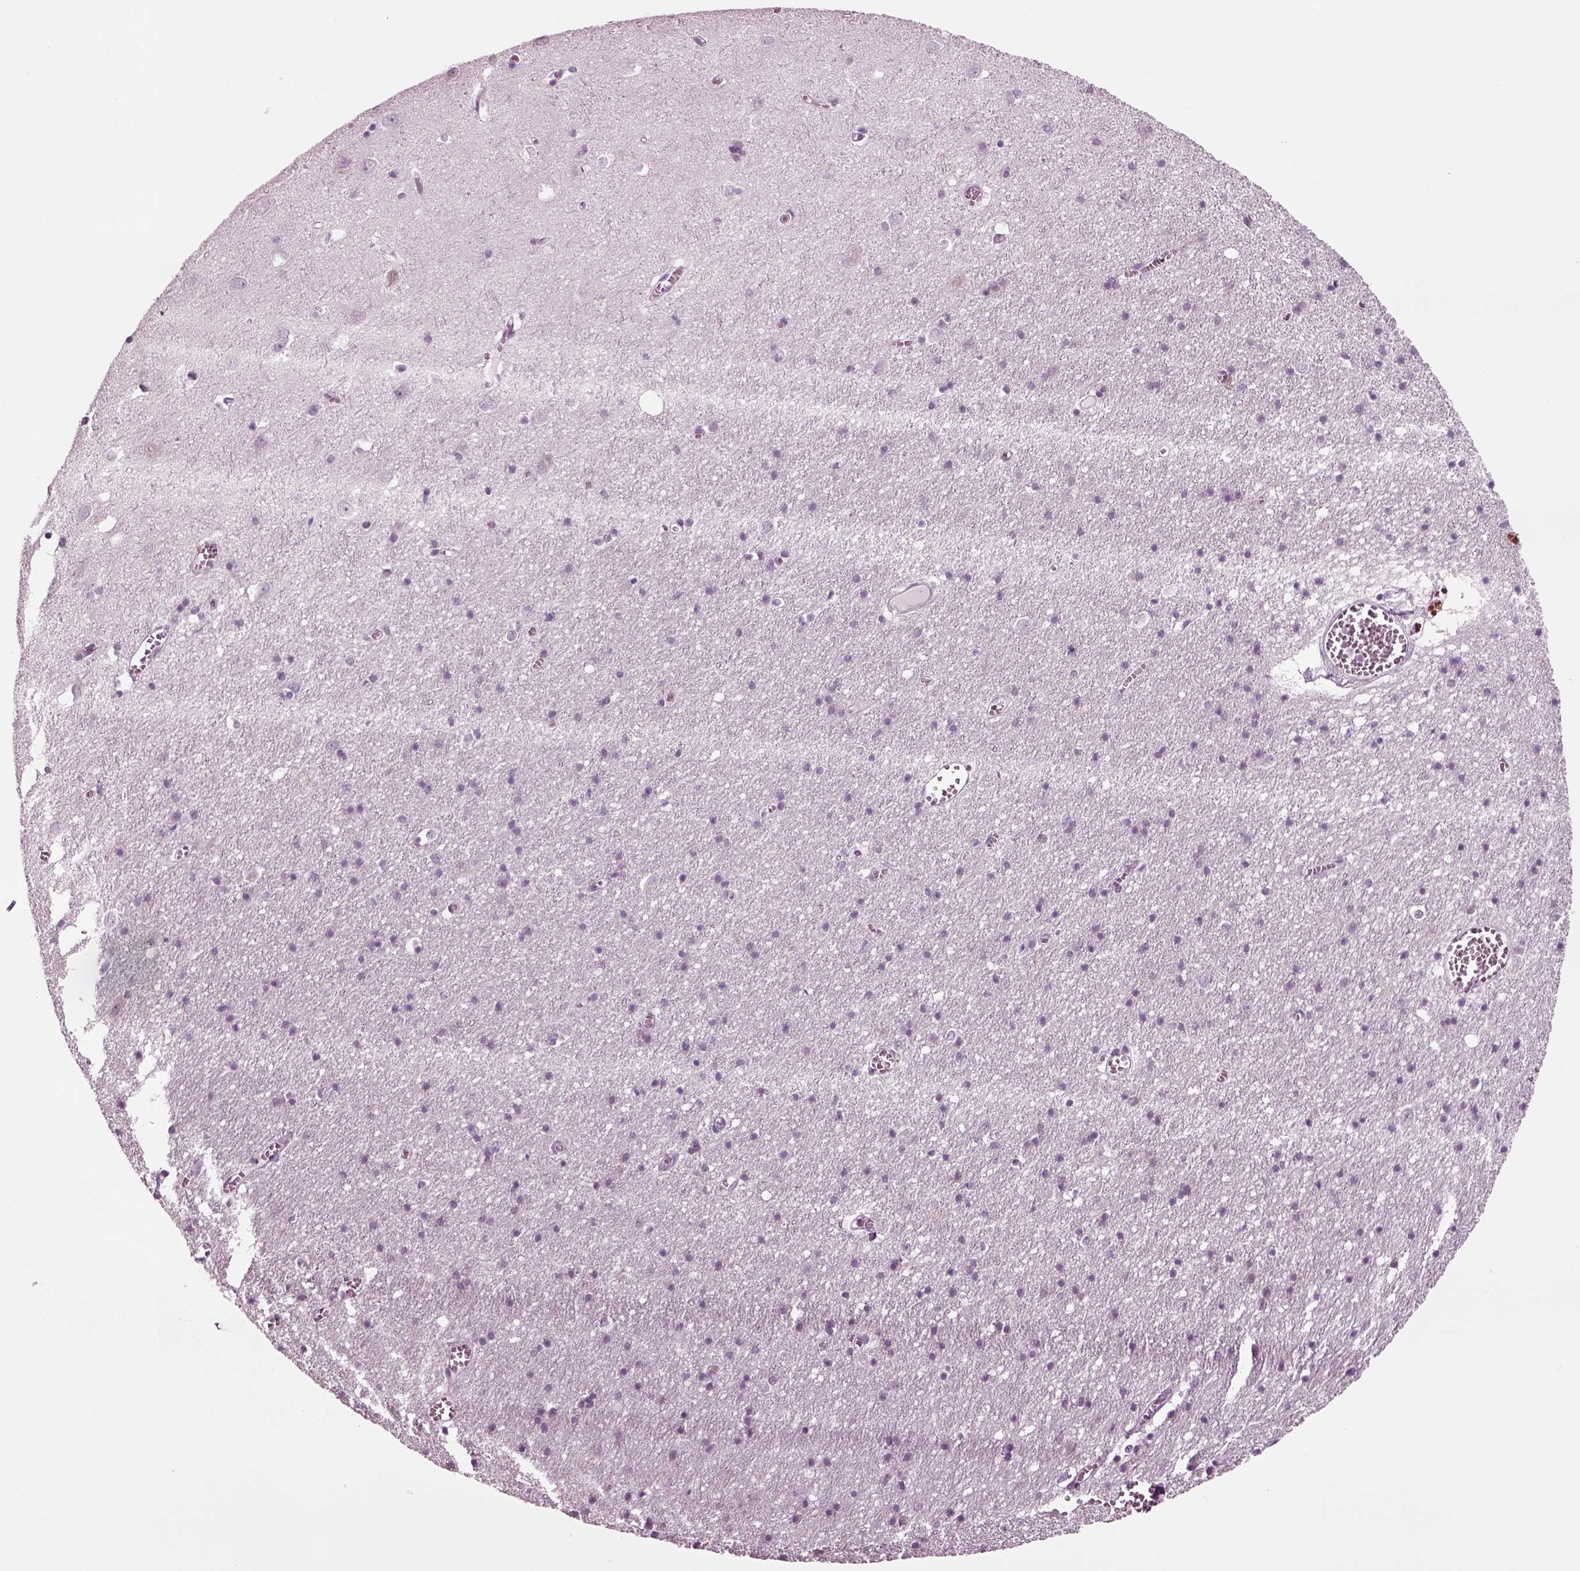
{"staining": {"intensity": "negative", "quantity": "none", "location": "none"}, "tissue": "cerebral cortex", "cell_type": "Endothelial cells", "image_type": "normal", "snomed": [{"axis": "morphology", "description": "Normal tissue, NOS"}, {"axis": "topography", "description": "Cerebral cortex"}], "caption": "Endothelial cells show no significant protein positivity in normal cerebral cortex. (Immunohistochemistry (ihc), brightfield microscopy, high magnification).", "gene": "CRABP1", "patient": {"sex": "male", "age": 70}}